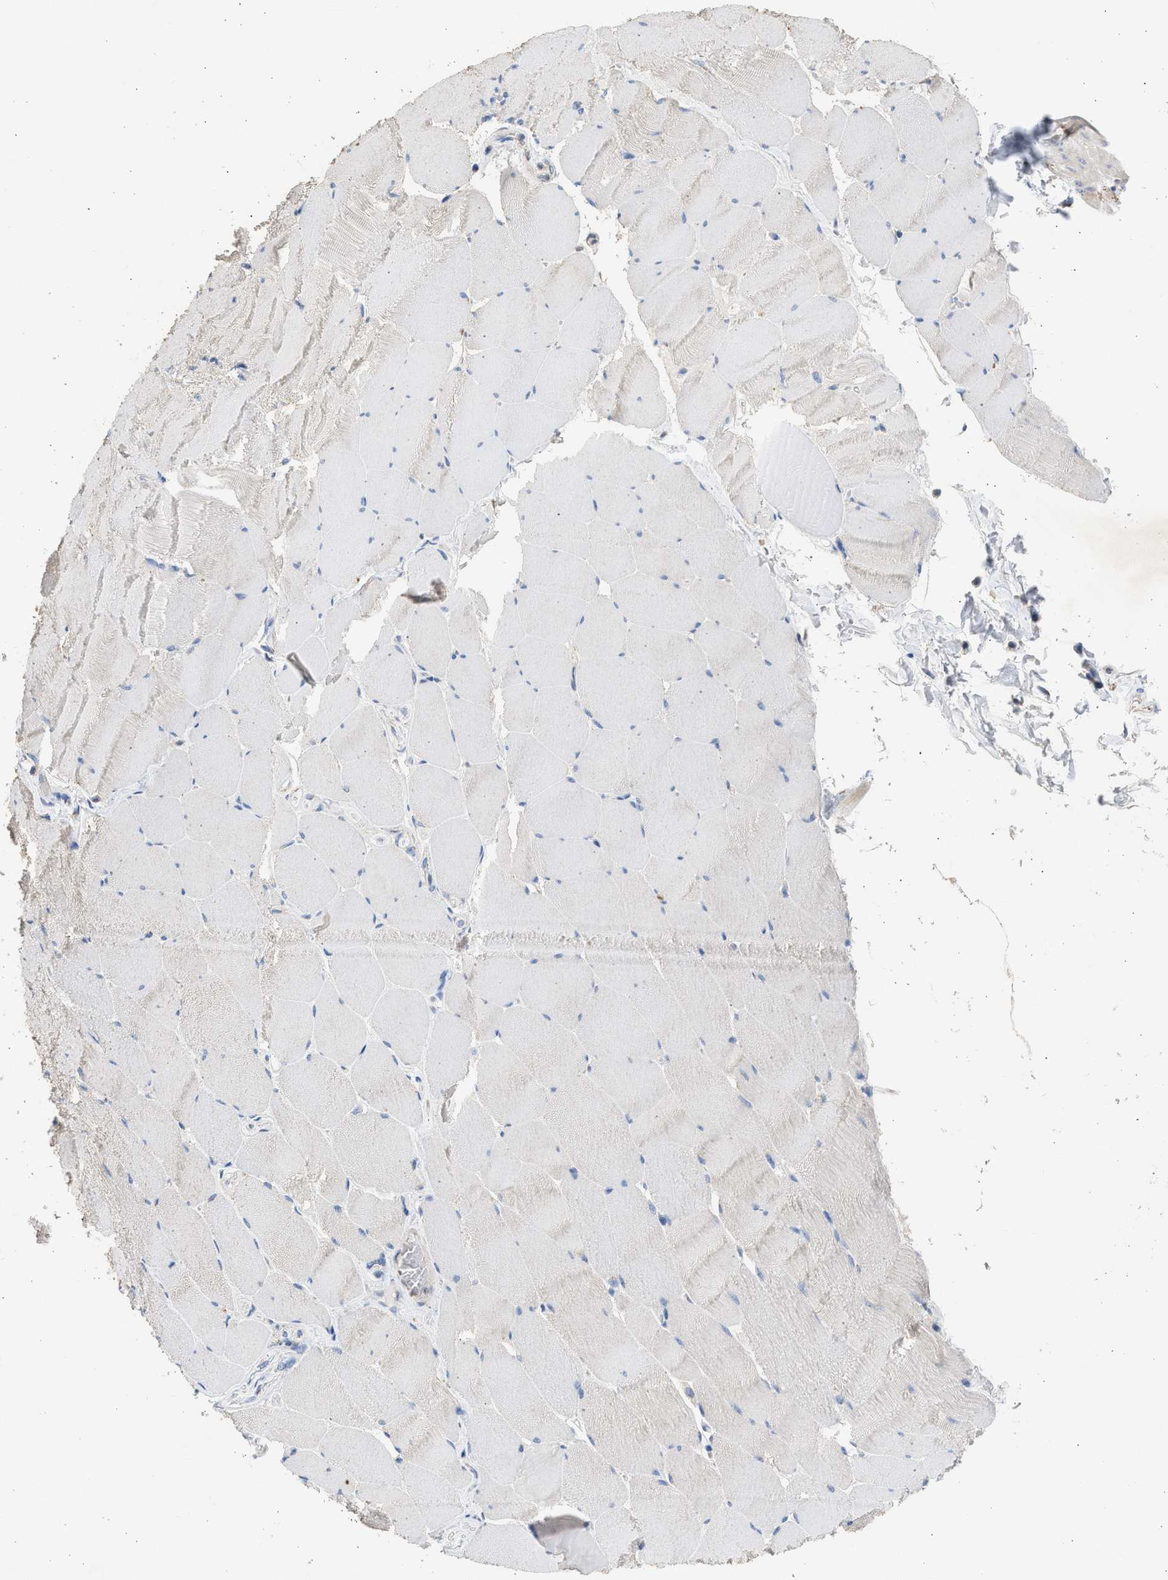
{"staining": {"intensity": "negative", "quantity": "none", "location": "none"}, "tissue": "skeletal muscle", "cell_type": "Myocytes", "image_type": "normal", "snomed": [{"axis": "morphology", "description": "Normal tissue, NOS"}, {"axis": "topography", "description": "Skeletal muscle"}], "caption": "Myocytes show no significant protein staining in normal skeletal muscle. Brightfield microscopy of IHC stained with DAB (brown) and hematoxylin (blue), captured at high magnification.", "gene": "IPO8", "patient": {"sex": "male", "age": 62}}